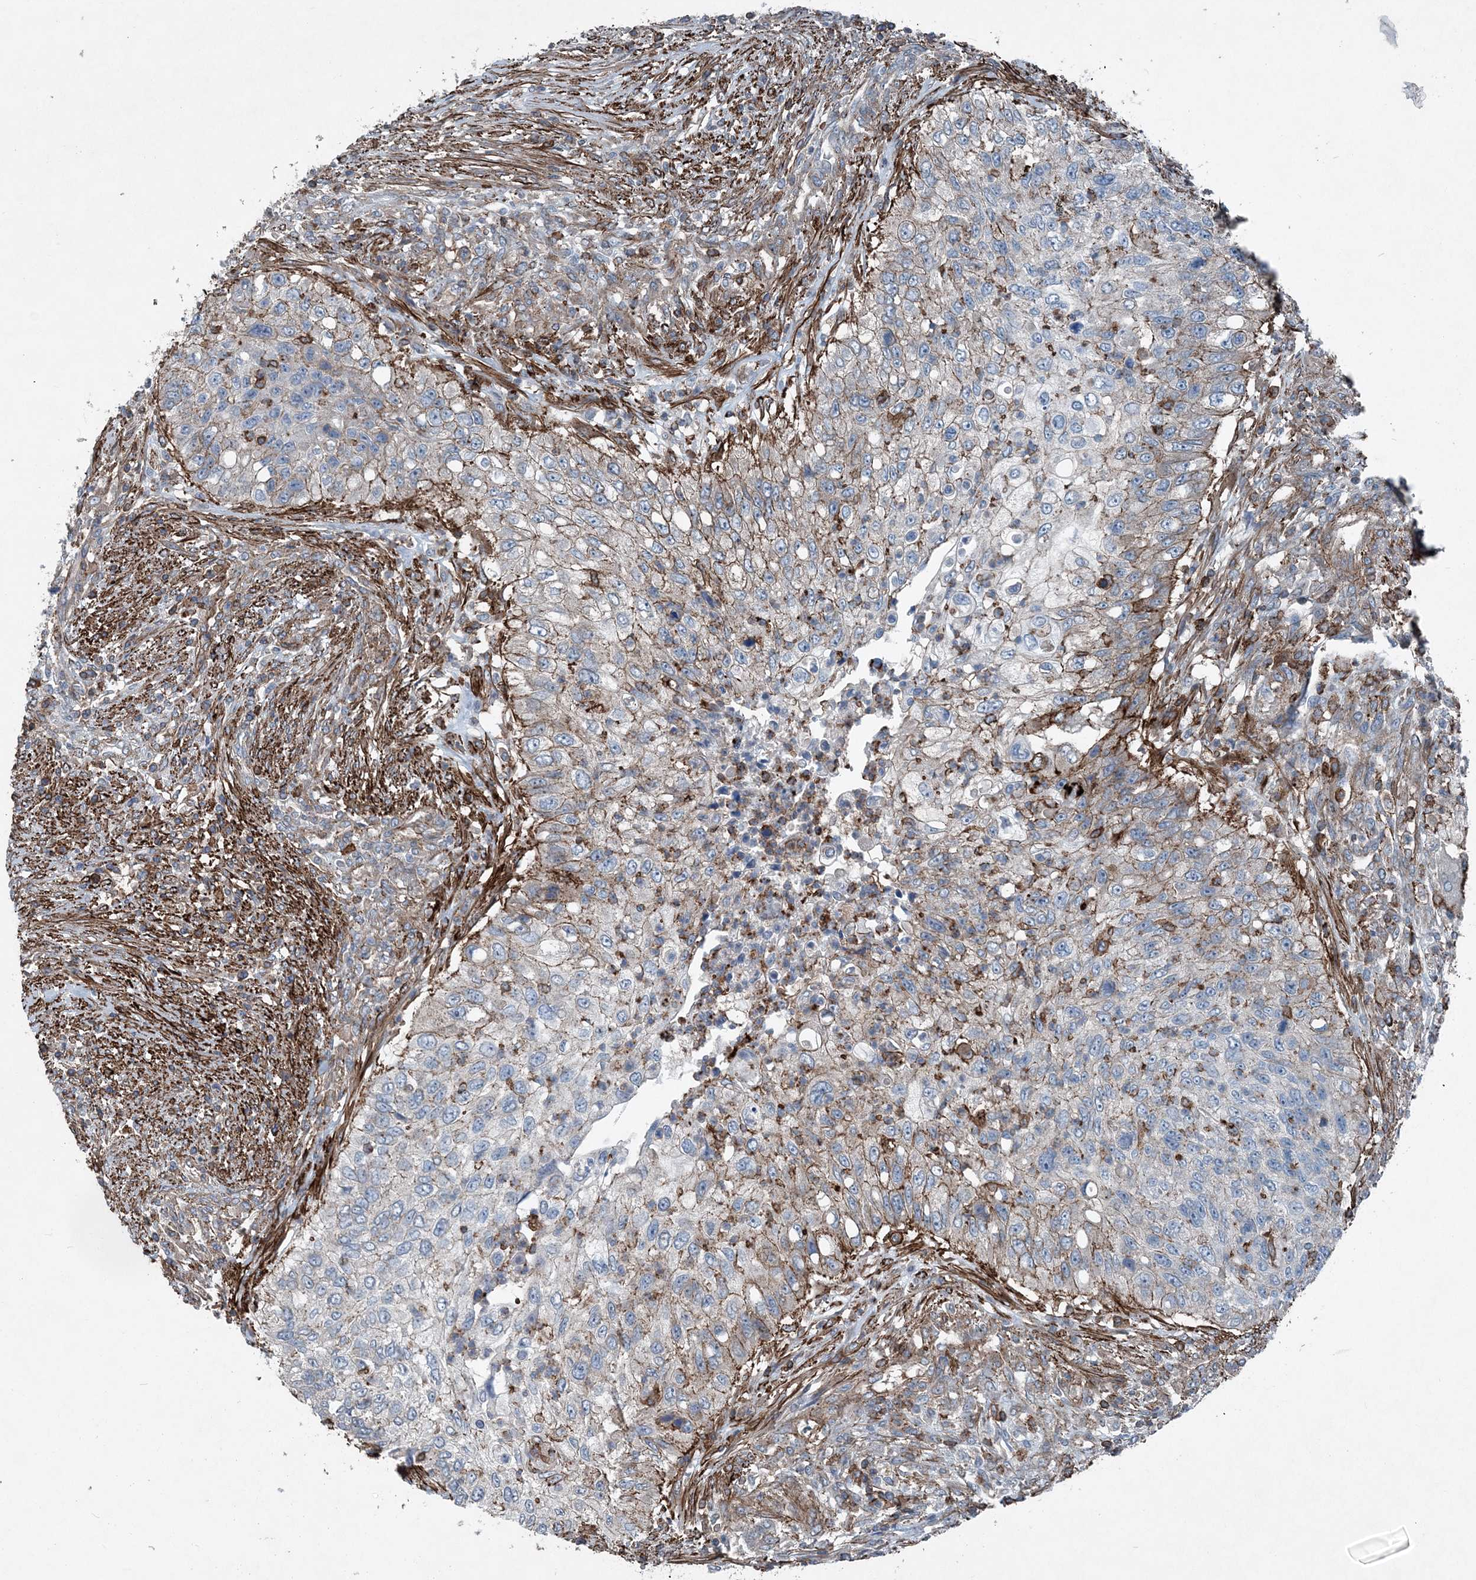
{"staining": {"intensity": "moderate", "quantity": "<25%", "location": "cytoplasmic/membranous"}, "tissue": "urothelial cancer", "cell_type": "Tumor cells", "image_type": "cancer", "snomed": [{"axis": "morphology", "description": "Urothelial carcinoma, High grade"}, {"axis": "topography", "description": "Urinary bladder"}], "caption": "A photomicrograph of human high-grade urothelial carcinoma stained for a protein shows moderate cytoplasmic/membranous brown staining in tumor cells.", "gene": "DGUOK", "patient": {"sex": "female", "age": 60}}